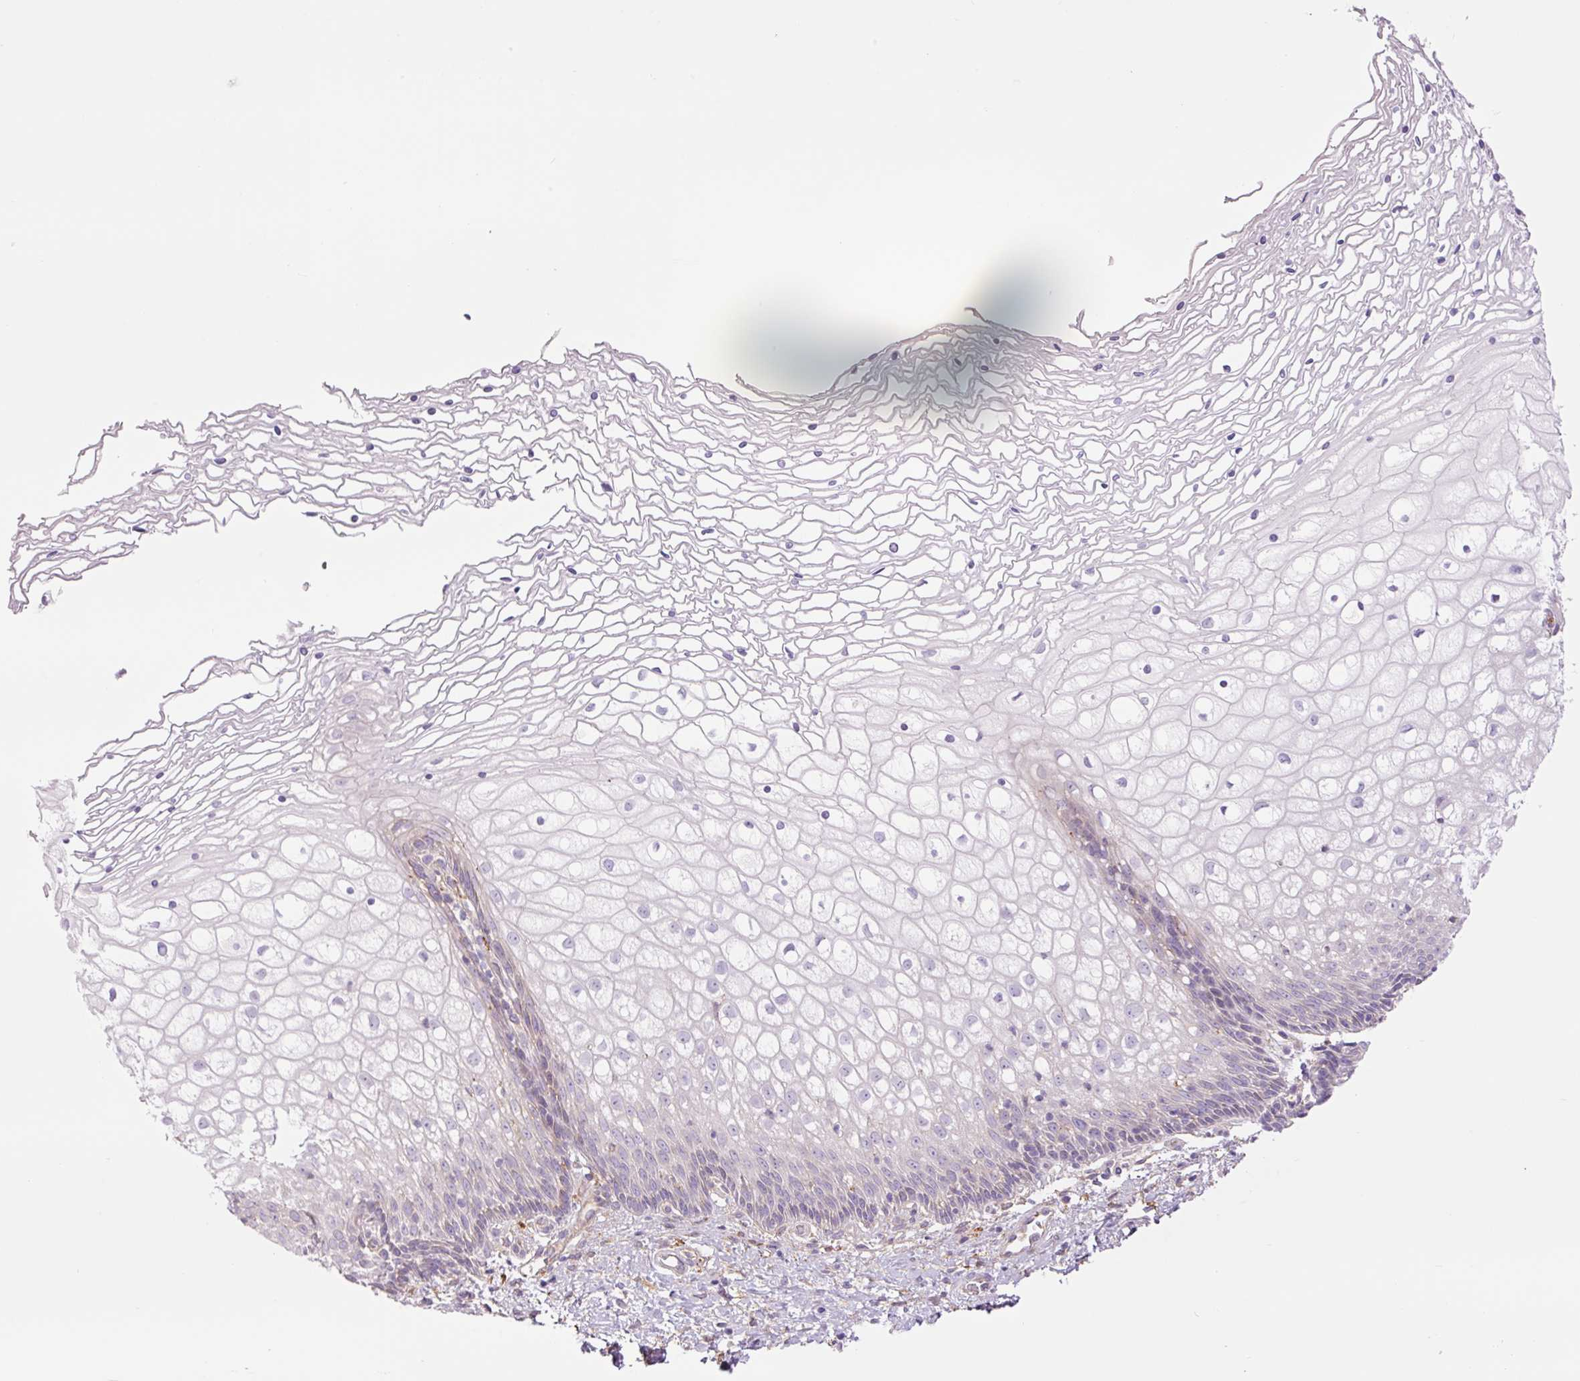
{"staining": {"intensity": "negative", "quantity": "none", "location": "none"}, "tissue": "cervix", "cell_type": "Glandular cells", "image_type": "normal", "snomed": [{"axis": "morphology", "description": "Normal tissue, NOS"}, {"axis": "topography", "description": "Cervix"}], "caption": "Human cervix stained for a protein using IHC reveals no expression in glandular cells.", "gene": "SH2D6", "patient": {"sex": "female", "age": 36}}